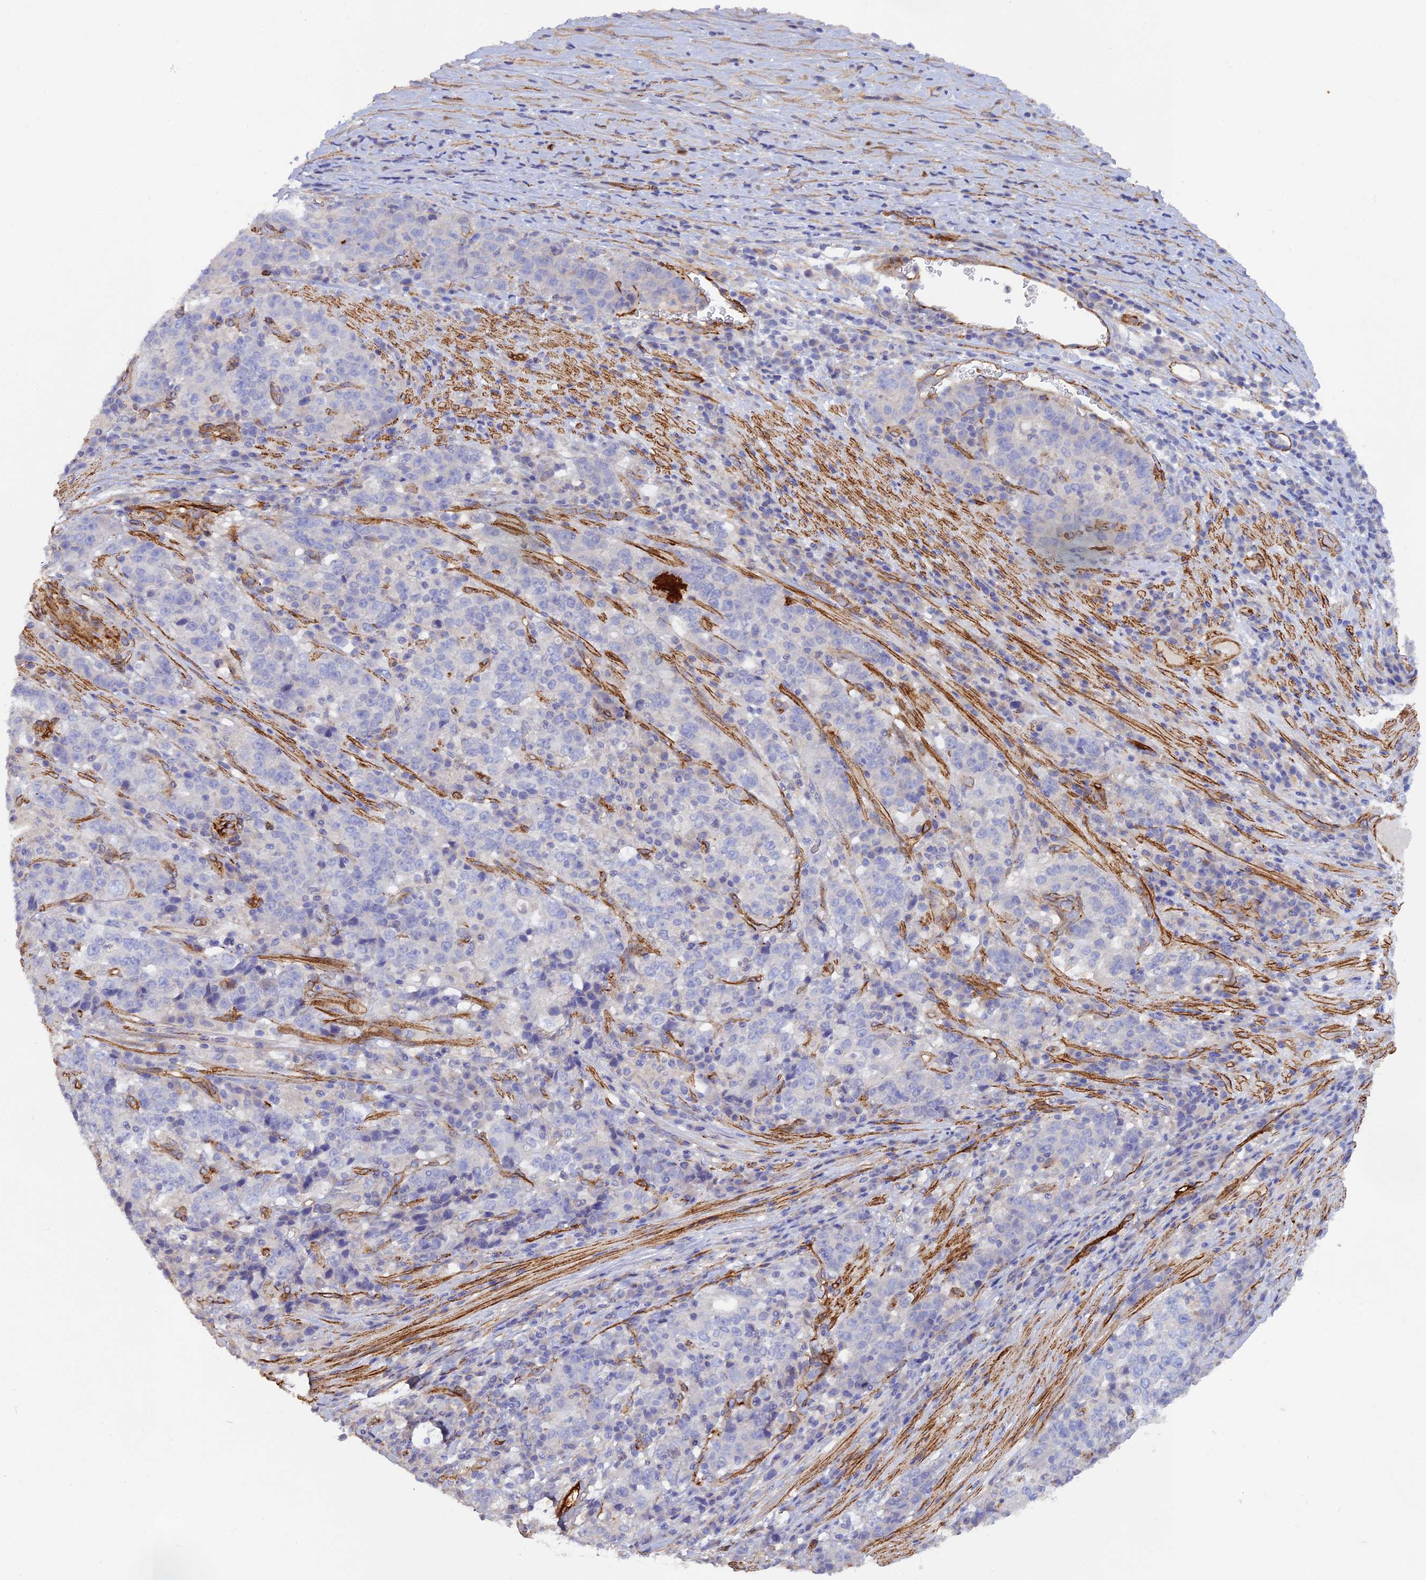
{"staining": {"intensity": "negative", "quantity": "none", "location": "none"}, "tissue": "stomach cancer", "cell_type": "Tumor cells", "image_type": "cancer", "snomed": [{"axis": "morphology", "description": "Adenocarcinoma, NOS"}, {"axis": "topography", "description": "Stomach"}], "caption": "DAB (3,3'-diaminobenzidine) immunohistochemical staining of adenocarcinoma (stomach) shows no significant positivity in tumor cells. (Immunohistochemistry, brightfield microscopy, high magnification).", "gene": "MYO9A", "patient": {"sex": "male", "age": 59}}